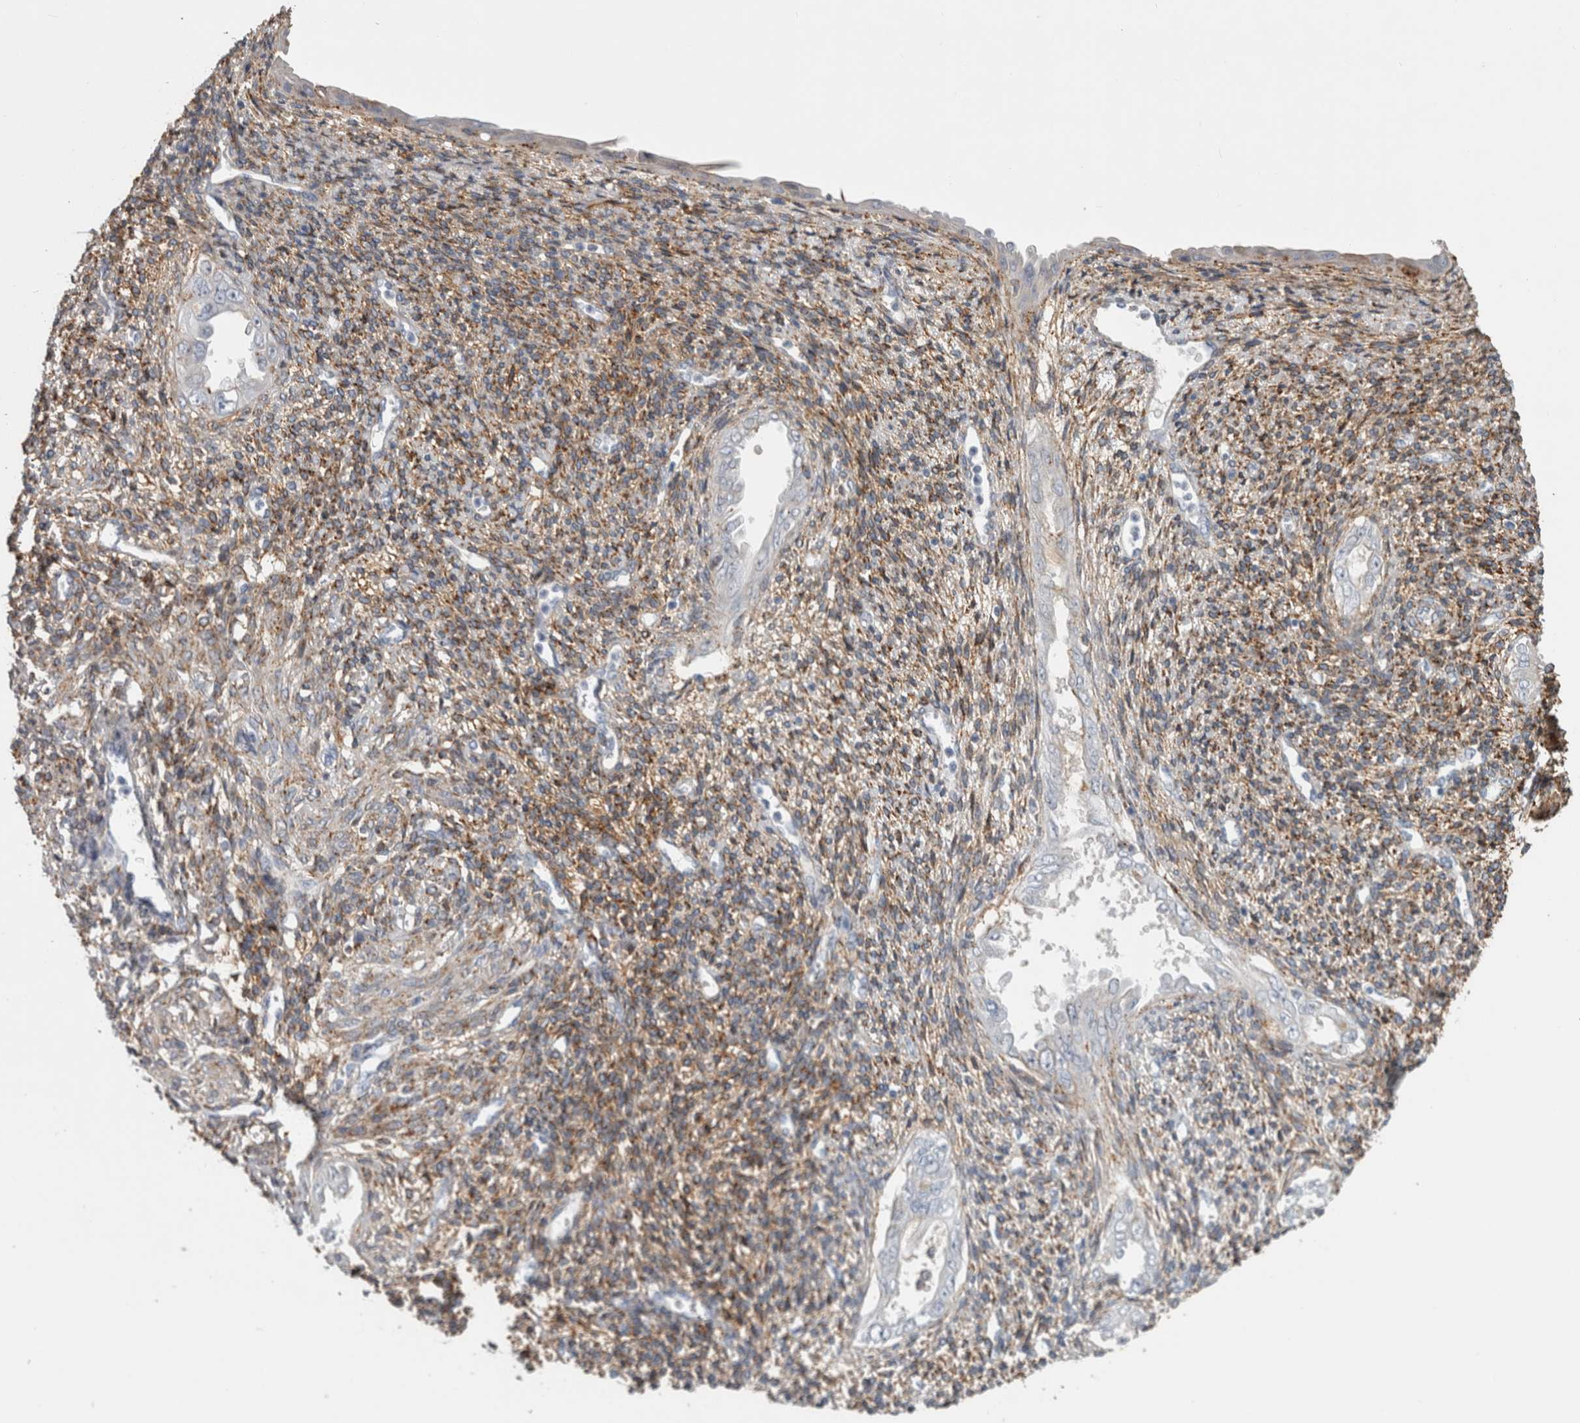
{"staining": {"intensity": "moderate", "quantity": "25%-75%", "location": "cytoplasmic/membranous"}, "tissue": "endometrium", "cell_type": "Cells in endometrial stroma", "image_type": "normal", "snomed": [{"axis": "morphology", "description": "Normal tissue, NOS"}, {"axis": "topography", "description": "Endometrium"}], "caption": "Cells in endometrial stroma show moderate cytoplasmic/membranous staining in approximately 25%-75% of cells in unremarkable endometrium.", "gene": "DNAJC24", "patient": {"sex": "female", "age": 66}}